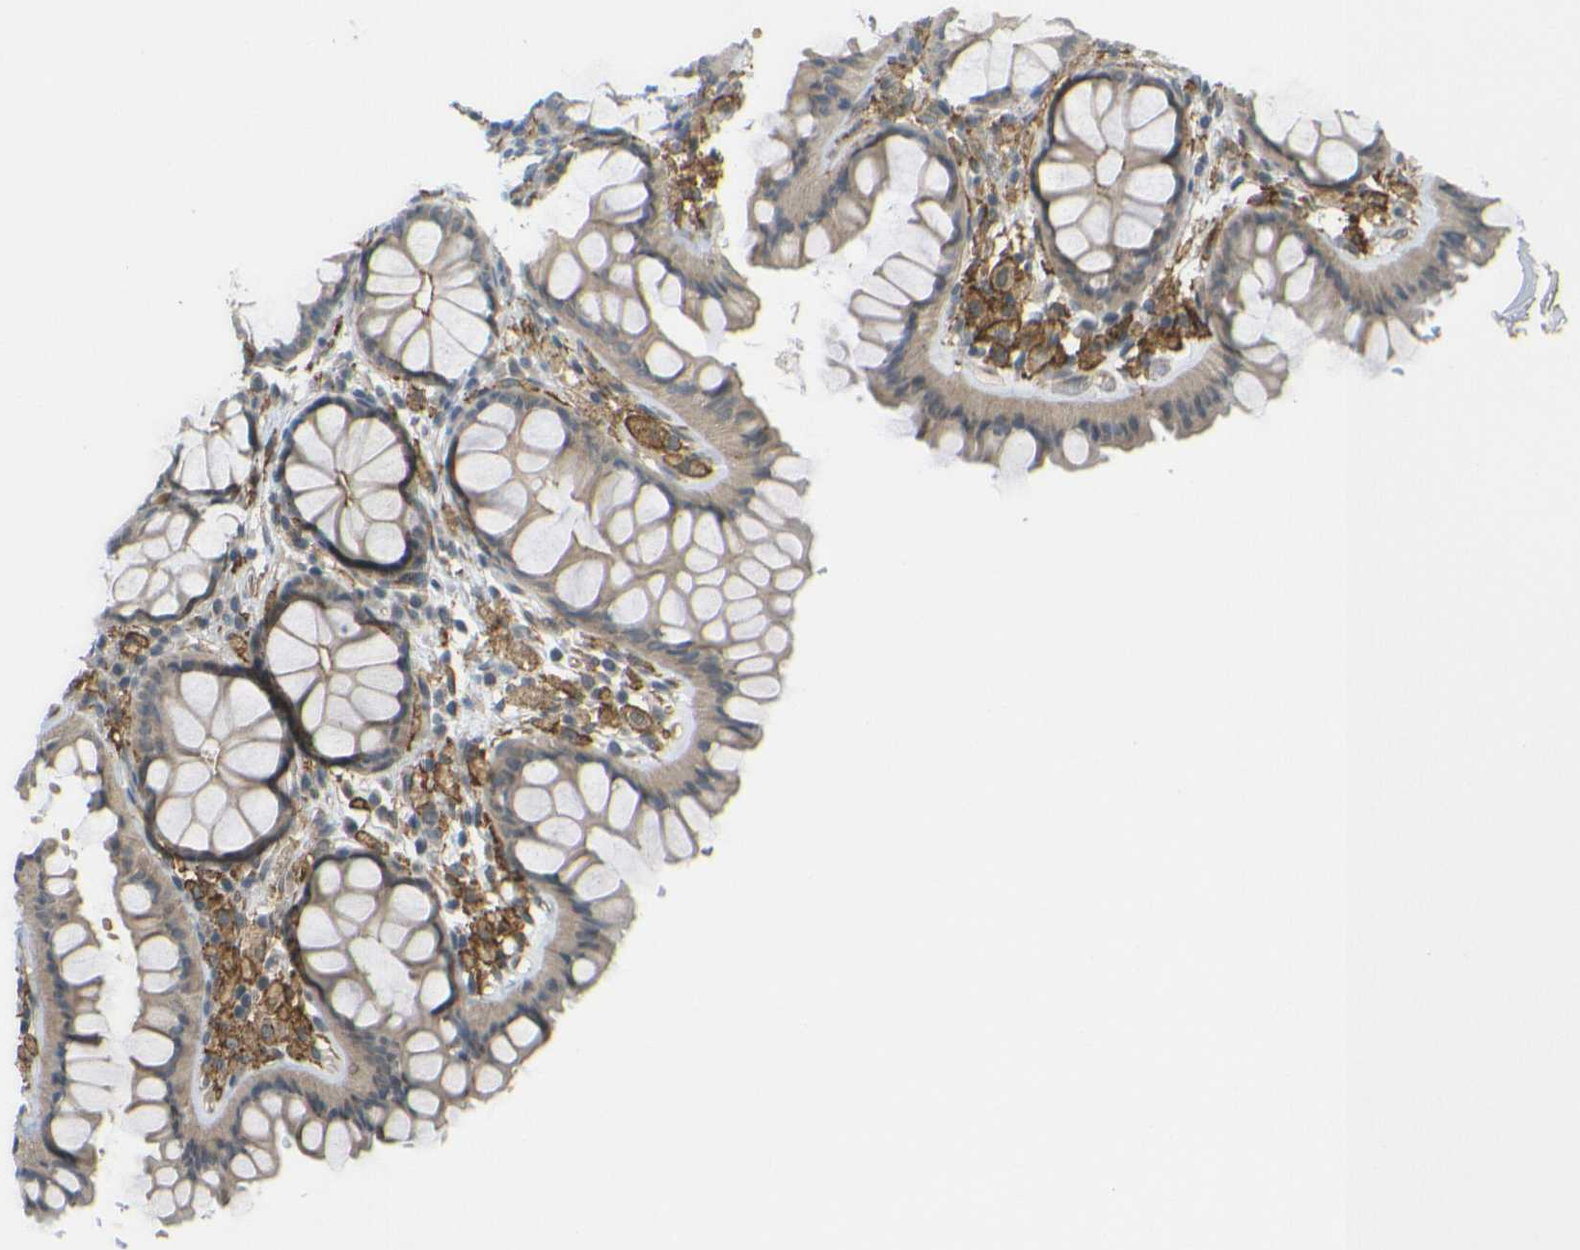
{"staining": {"intensity": "negative", "quantity": "none", "location": "none"}, "tissue": "colon", "cell_type": "Endothelial cells", "image_type": "normal", "snomed": [{"axis": "morphology", "description": "Normal tissue, NOS"}, {"axis": "topography", "description": "Colon"}], "caption": "A micrograph of colon stained for a protein reveals no brown staining in endothelial cells. Nuclei are stained in blue.", "gene": "DAB2", "patient": {"sex": "female", "age": 55}}